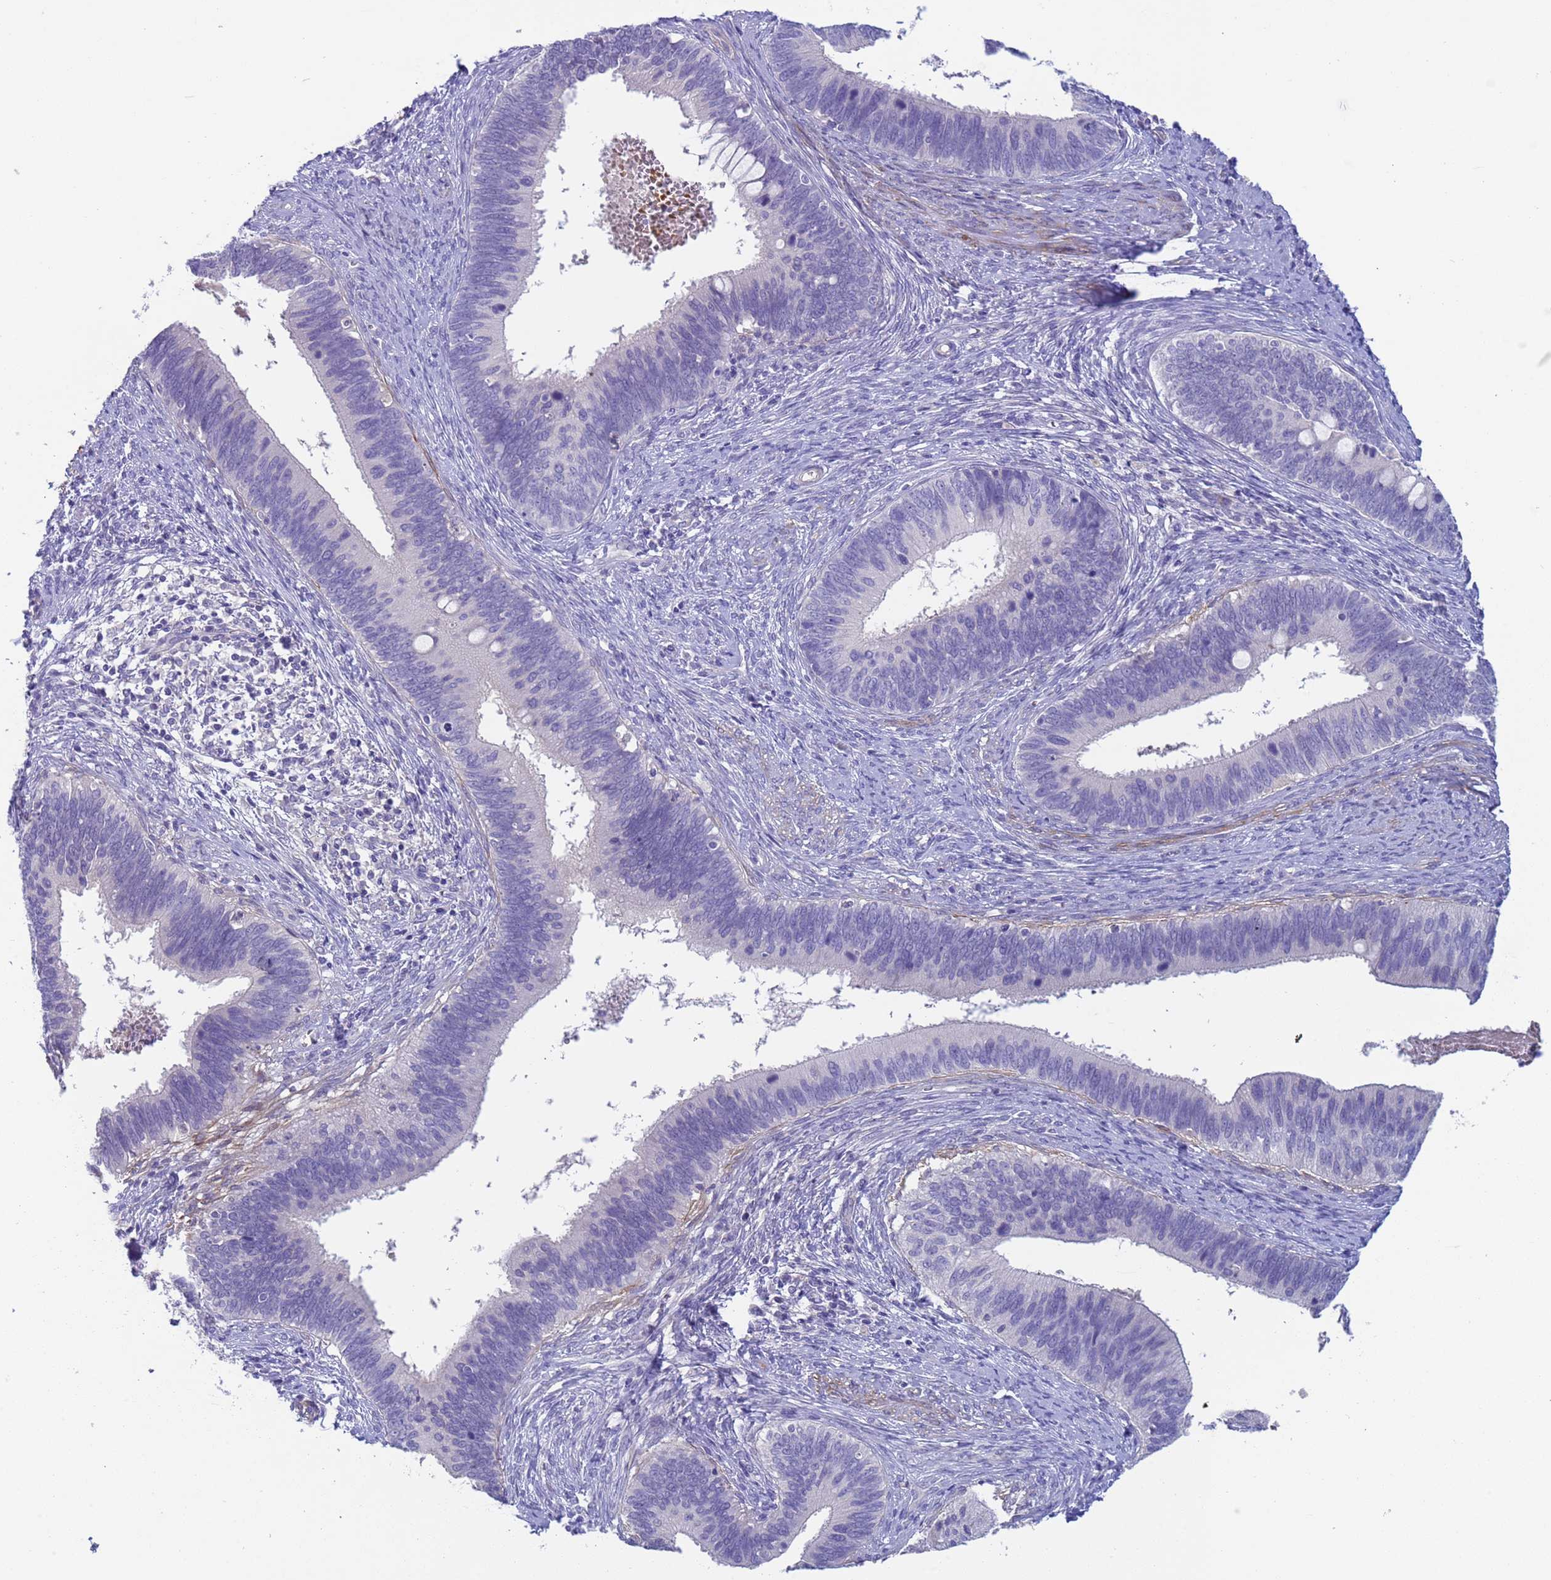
{"staining": {"intensity": "negative", "quantity": "none", "location": "none"}, "tissue": "cervical cancer", "cell_type": "Tumor cells", "image_type": "cancer", "snomed": [{"axis": "morphology", "description": "Adenocarcinoma, NOS"}, {"axis": "topography", "description": "Cervix"}], "caption": "Photomicrograph shows no protein positivity in tumor cells of cervical cancer tissue. (DAB (3,3'-diaminobenzidine) IHC, high magnification).", "gene": "KBTBD3", "patient": {"sex": "female", "age": 42}}